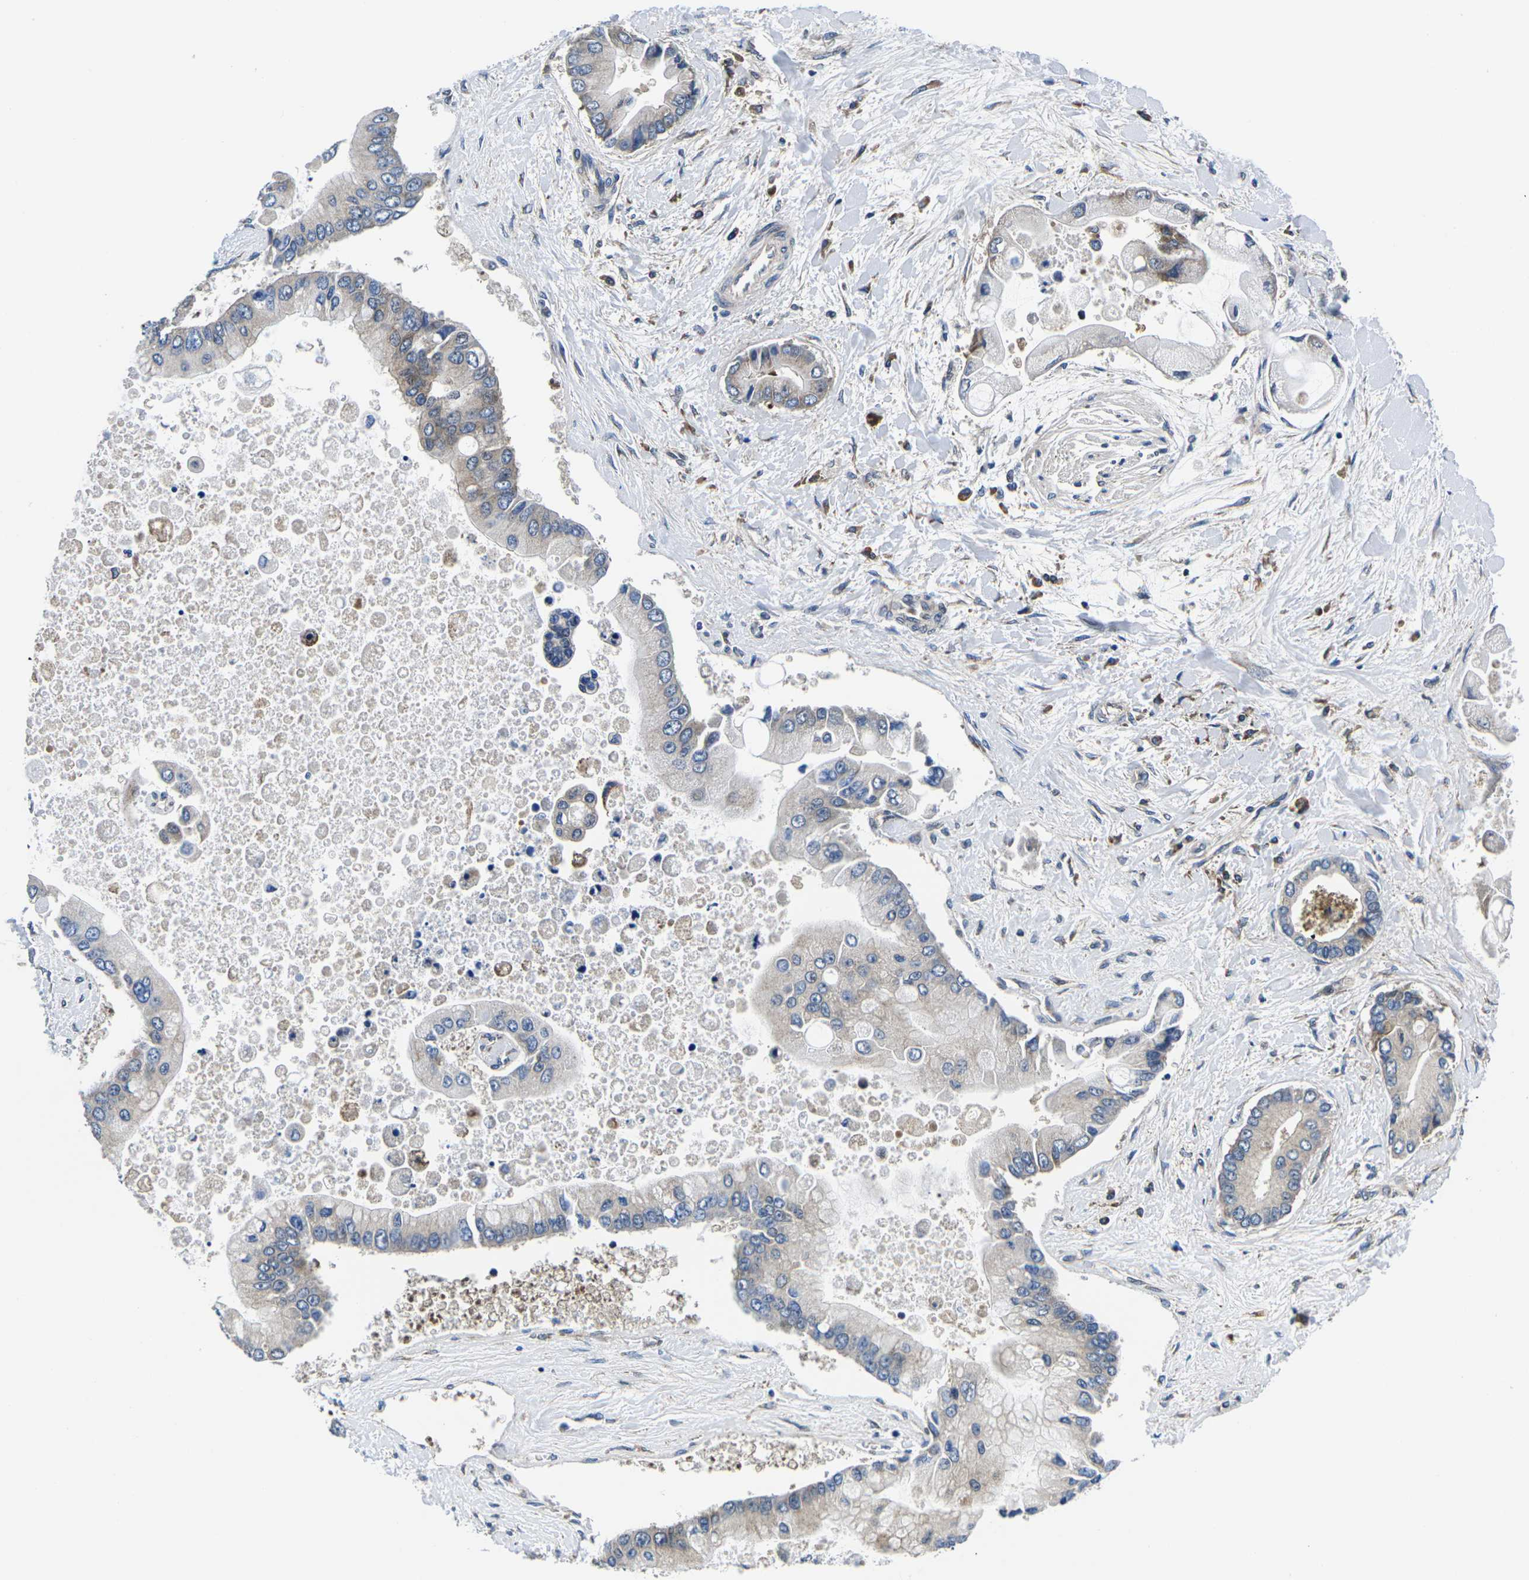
{"staining": {"intensity": "weak", "quantity": "<25%", "location": "cytoplasmic/membranous"}, "tissue": "liver cancer", "cell_type": "Tumor cells", "image_type": "cancer", "snomed": [{"axis": "morphology", "description": "Cholangiocarcinoma"}, {"axis": "topography", "description": "Liver"}], "caption": "Tumor cells show no significant protein staining in liver cancer.", "gene": "EIF4E", "patient": {"sex": "male", "age": 50}}